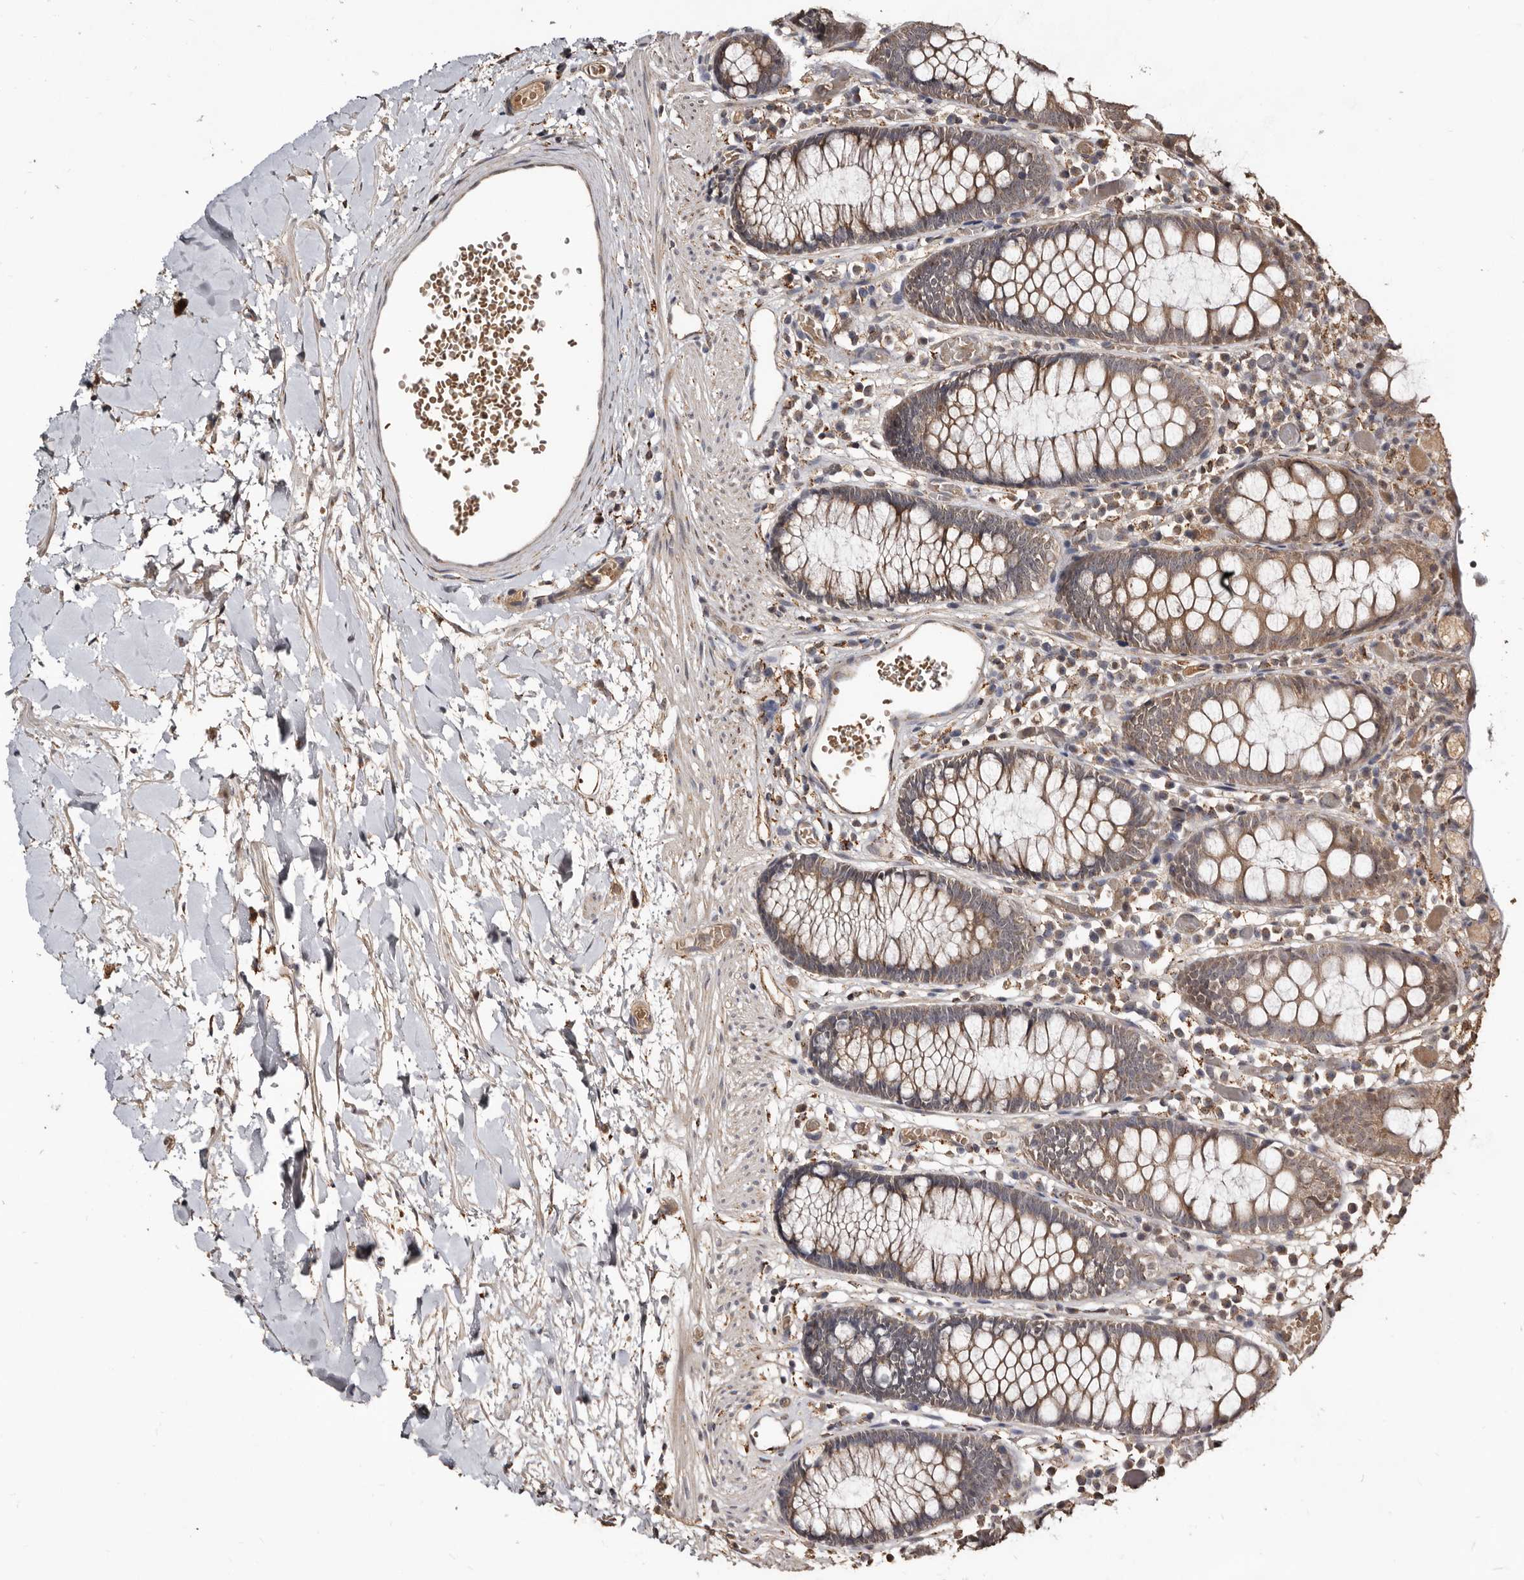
{"staining": {"intensity": "weak", "quantity": ">75%", "location": "cytoplasmic/membranous"}, "tissue": "colon", "cell_type": "Endothelial cells", "image_type": "normal", "snomed": [{"axis": "morphology", "description": "Normal tissue, NOS"}, {"axis": "topography", "description": "Colon"}], "caption": "A brown stain highlights weak cytoplasmic/membranous staining of a protein in endothelial cells of normal human colon. The staining was performed using DAB (3,3'-diaminobenzidine) to visualize the protein expression in brown, while the nuclei were stained in blue with hematoxylin (Magnification: 20x).", "gene": "AKAP7", "patient": {"sex": "male", "age": 14}}